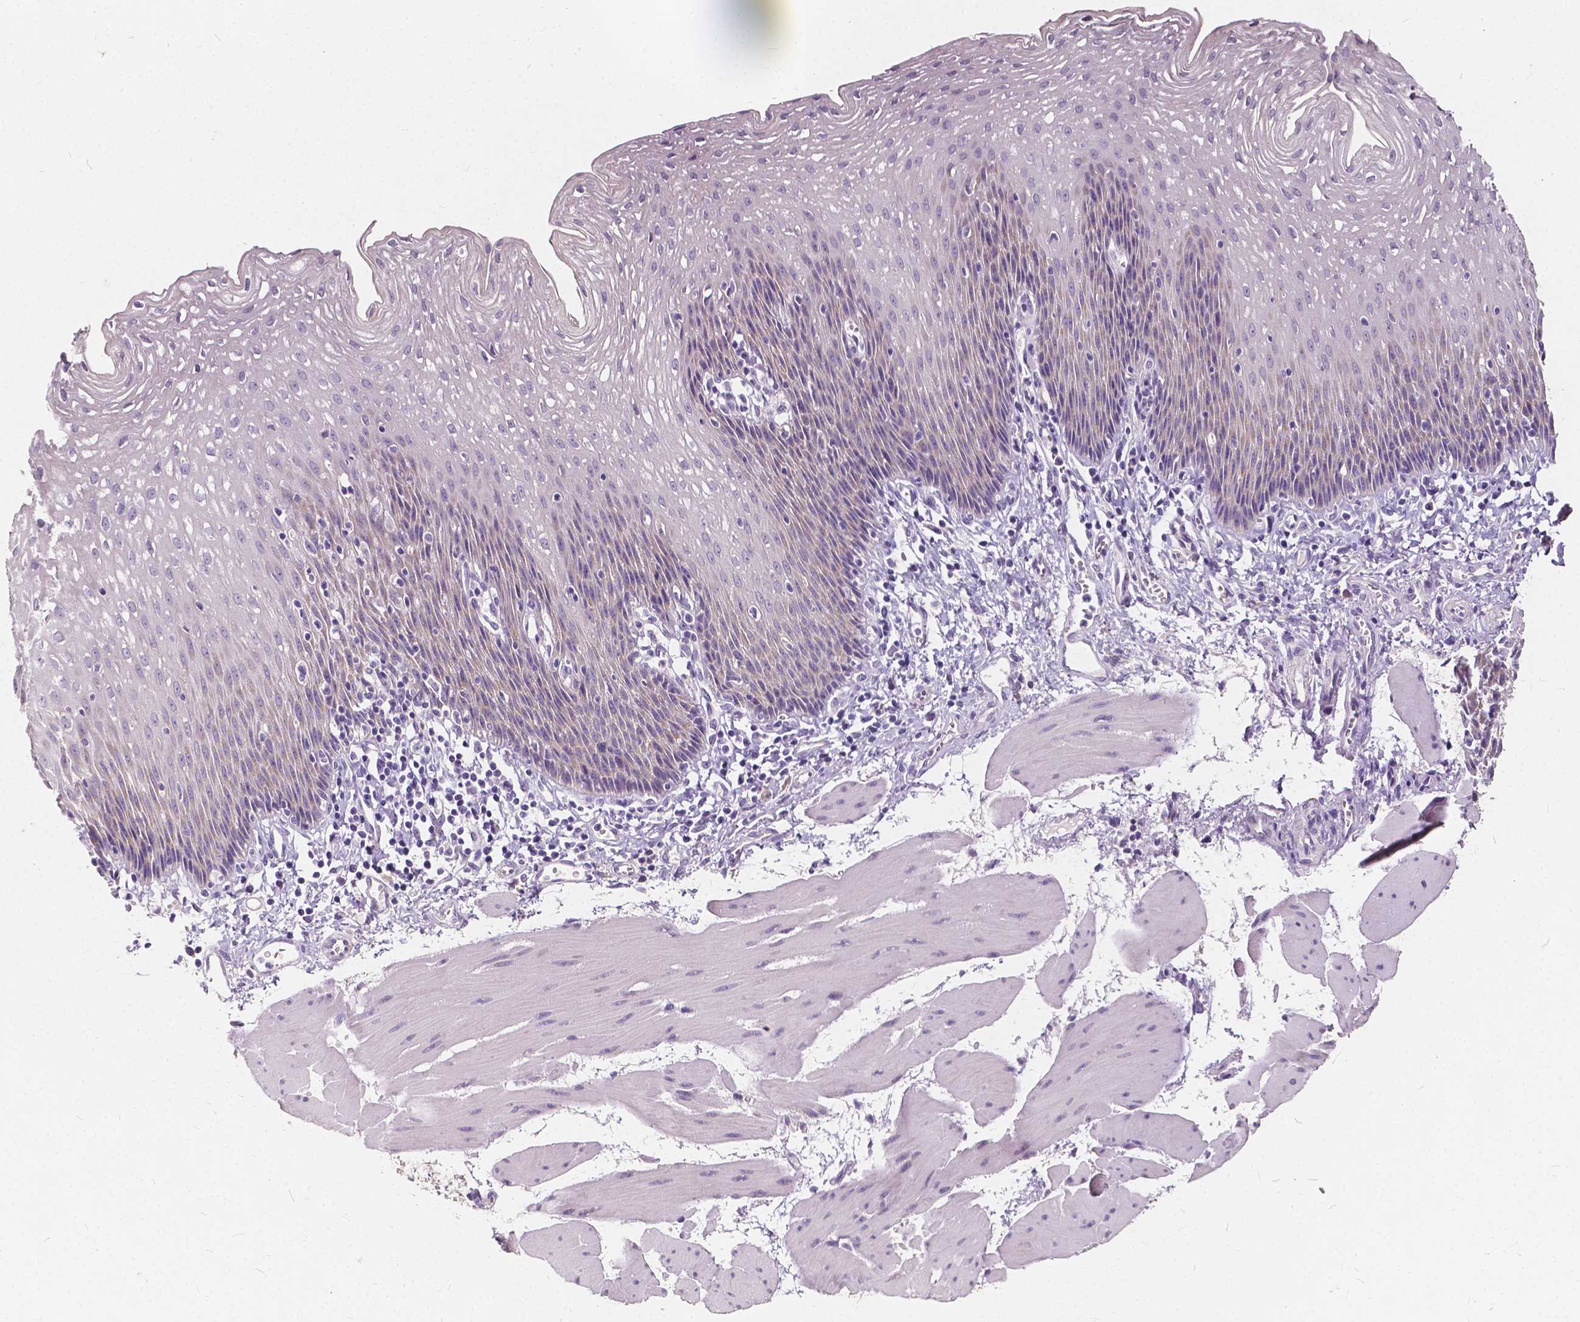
{"staining": {"intensity": "weak", "quantity": "<25%", "location": "cytoplasmic/membranous"}, "tissue": "esophagus", "cell_type": "Squamous epithelial cells", "image_type": "normal", "snomed": [{"axis": "morphology", "description": "Normal tissue, NOS"}, {"axis": "topography", "description": "Esophagus"}], "caption": "Squamous epithelial cells show no significant positivity in normal esophagus. (DAB IHC visualized using brightfield microscopy, high magnification).", "gene": "SLC7A8", "patient": {"sex": "female", "age": 64}}